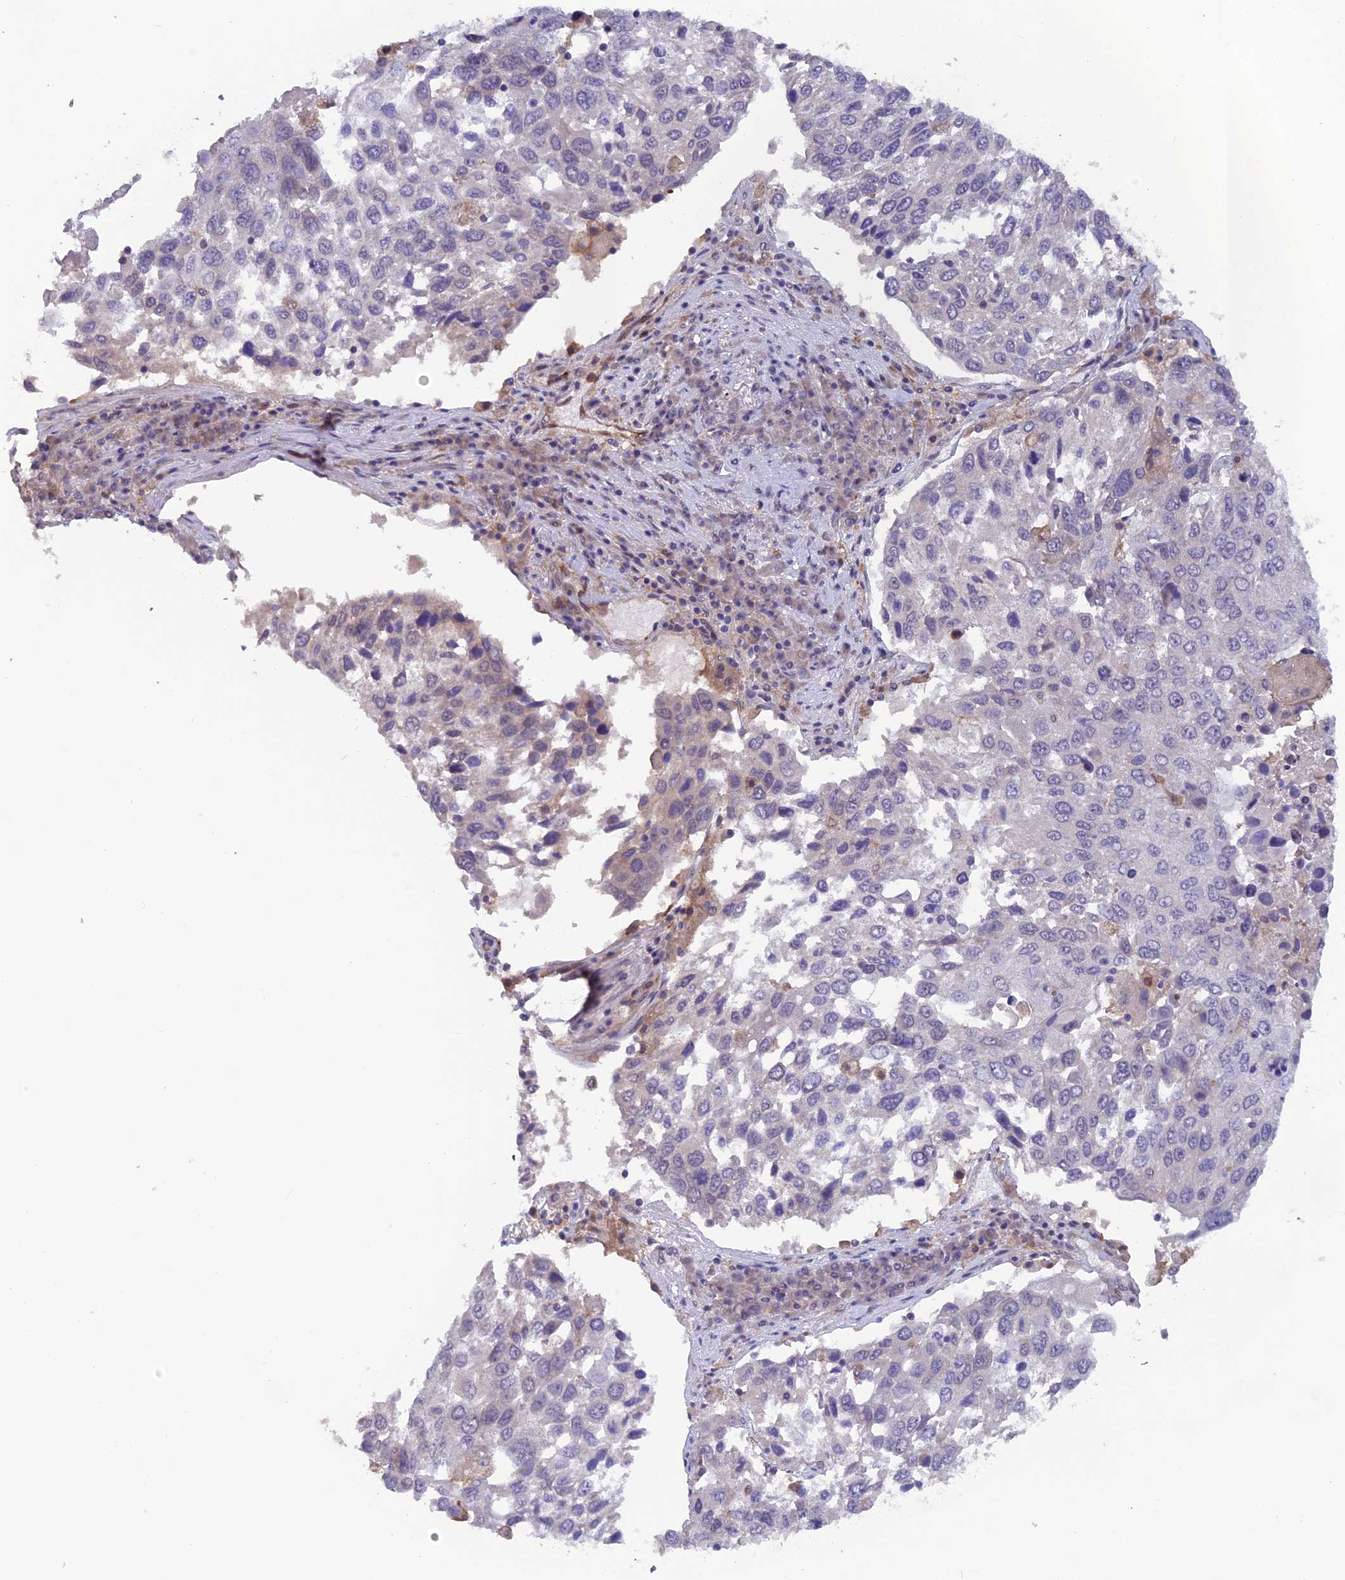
{"staining": {"intensity": "negative", "quantity": "none", "location": "none"}, "tissue": "lung cancer", "cell_type": "Tumor cells", "image_type": "cancer", "snomed": [{"axis": "morphology", "description": "Squamous cell carcinoma, NOS"}, {"axis": "topography", "description": "Lung"}], "caption": "DAB immunohistochemical staining of lung cancer shows no significant expression in tumor cells.", "gene": "MAST2", "patient": {"sex": "male", "age": 65}}